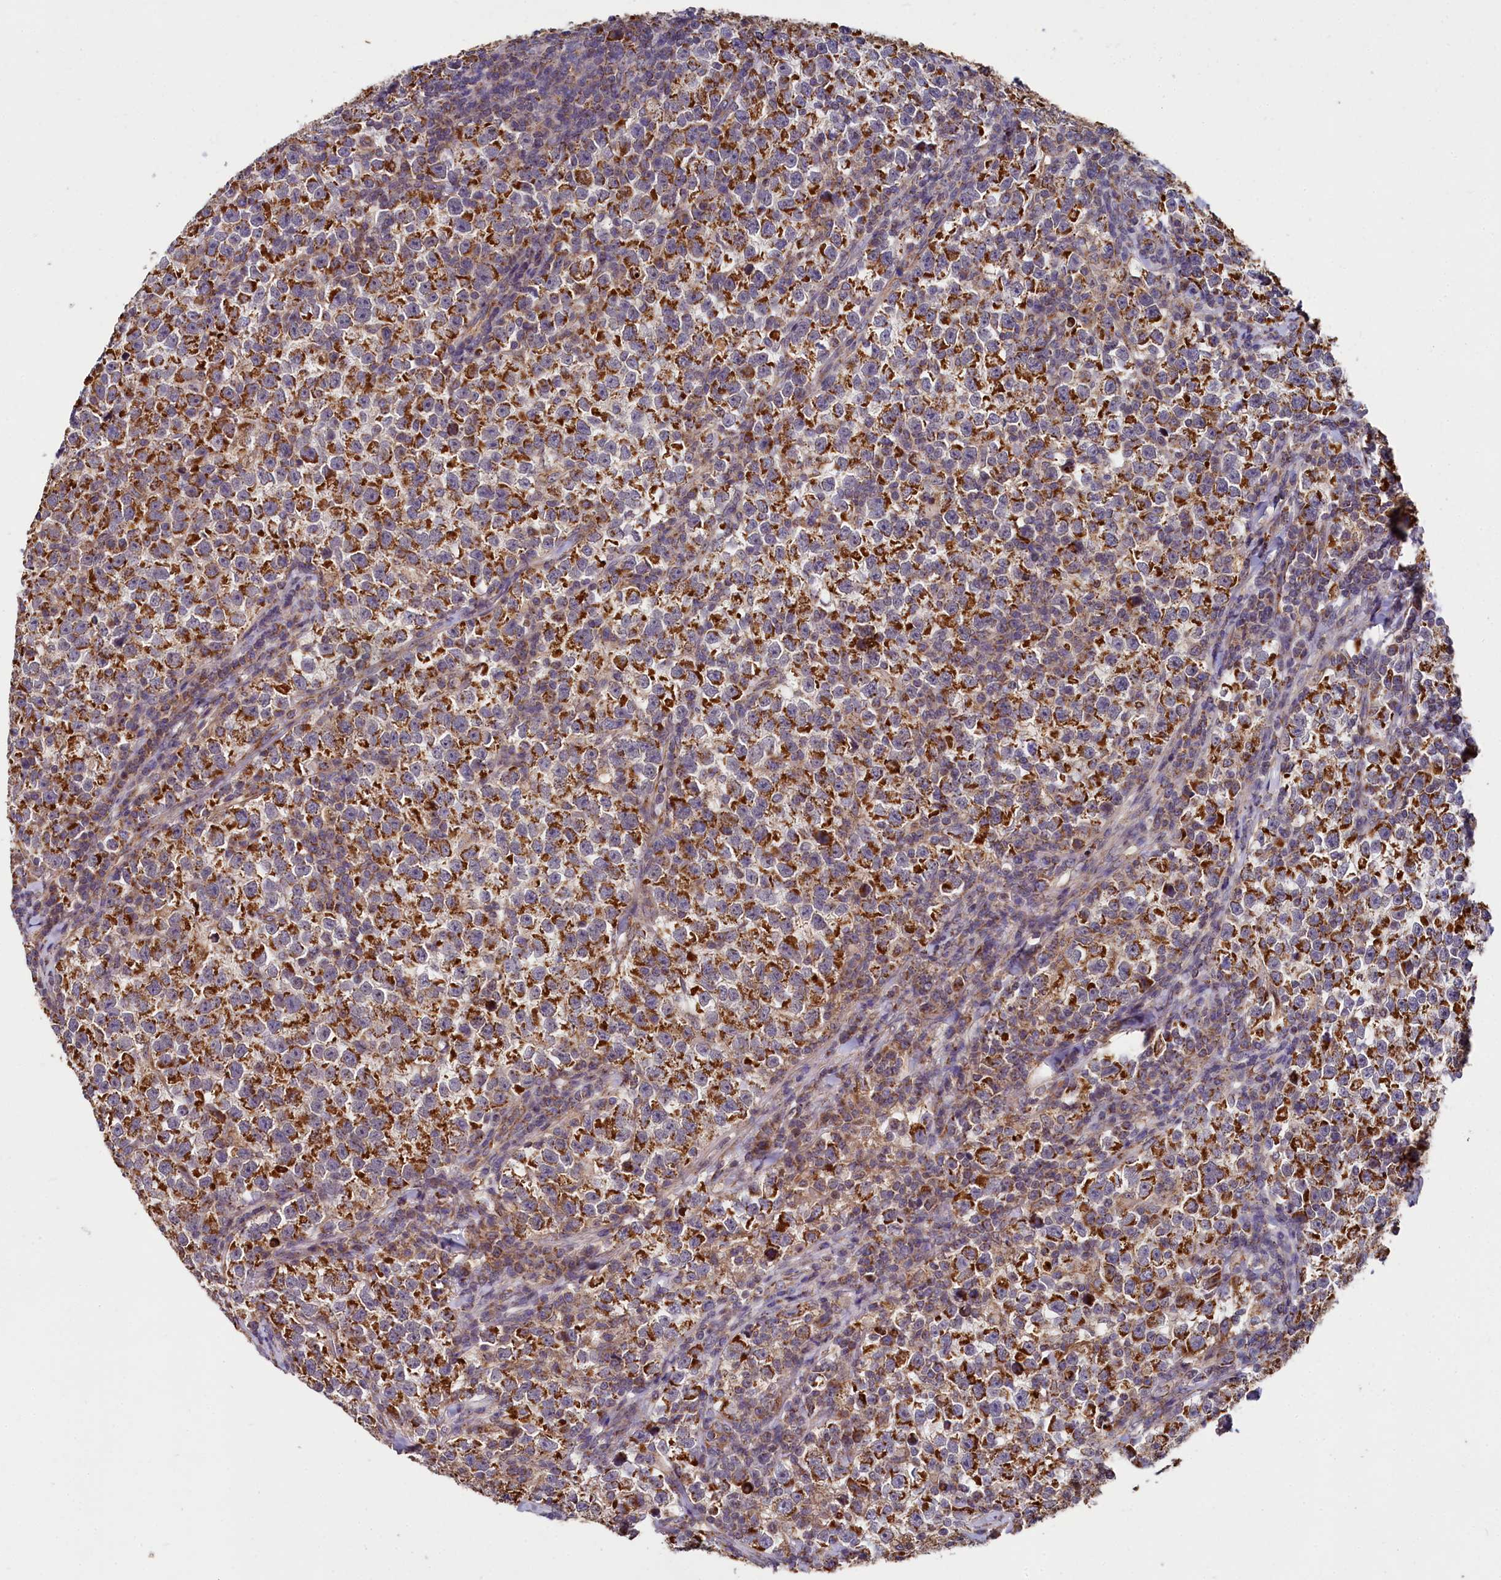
{"staining": {"intensity": "strong", "quantity": ">75%", "location": "cytoplasmic/membranous"}, "tissue": "testis cancer", "cell_type": "Tumor cells", "image_type": "cancer", "snomed": [{"axis": "morphology", "description": "Normal tissue, NOS"}, {"axis": "morphology", "description": "Seminoma, NOS"}, {"axis": "topography", "description": "Testis"}], "caption": "Immunohistochemistry (IHC) photomicrograph of human testis seminoma stained for a protein (brown), which exhibits high levels of strong cytoplasmic/membranous expression in about >75% of tumor cells.", "gene": "SPRYD3", "patient": {"sex": "male", "age": 43}}